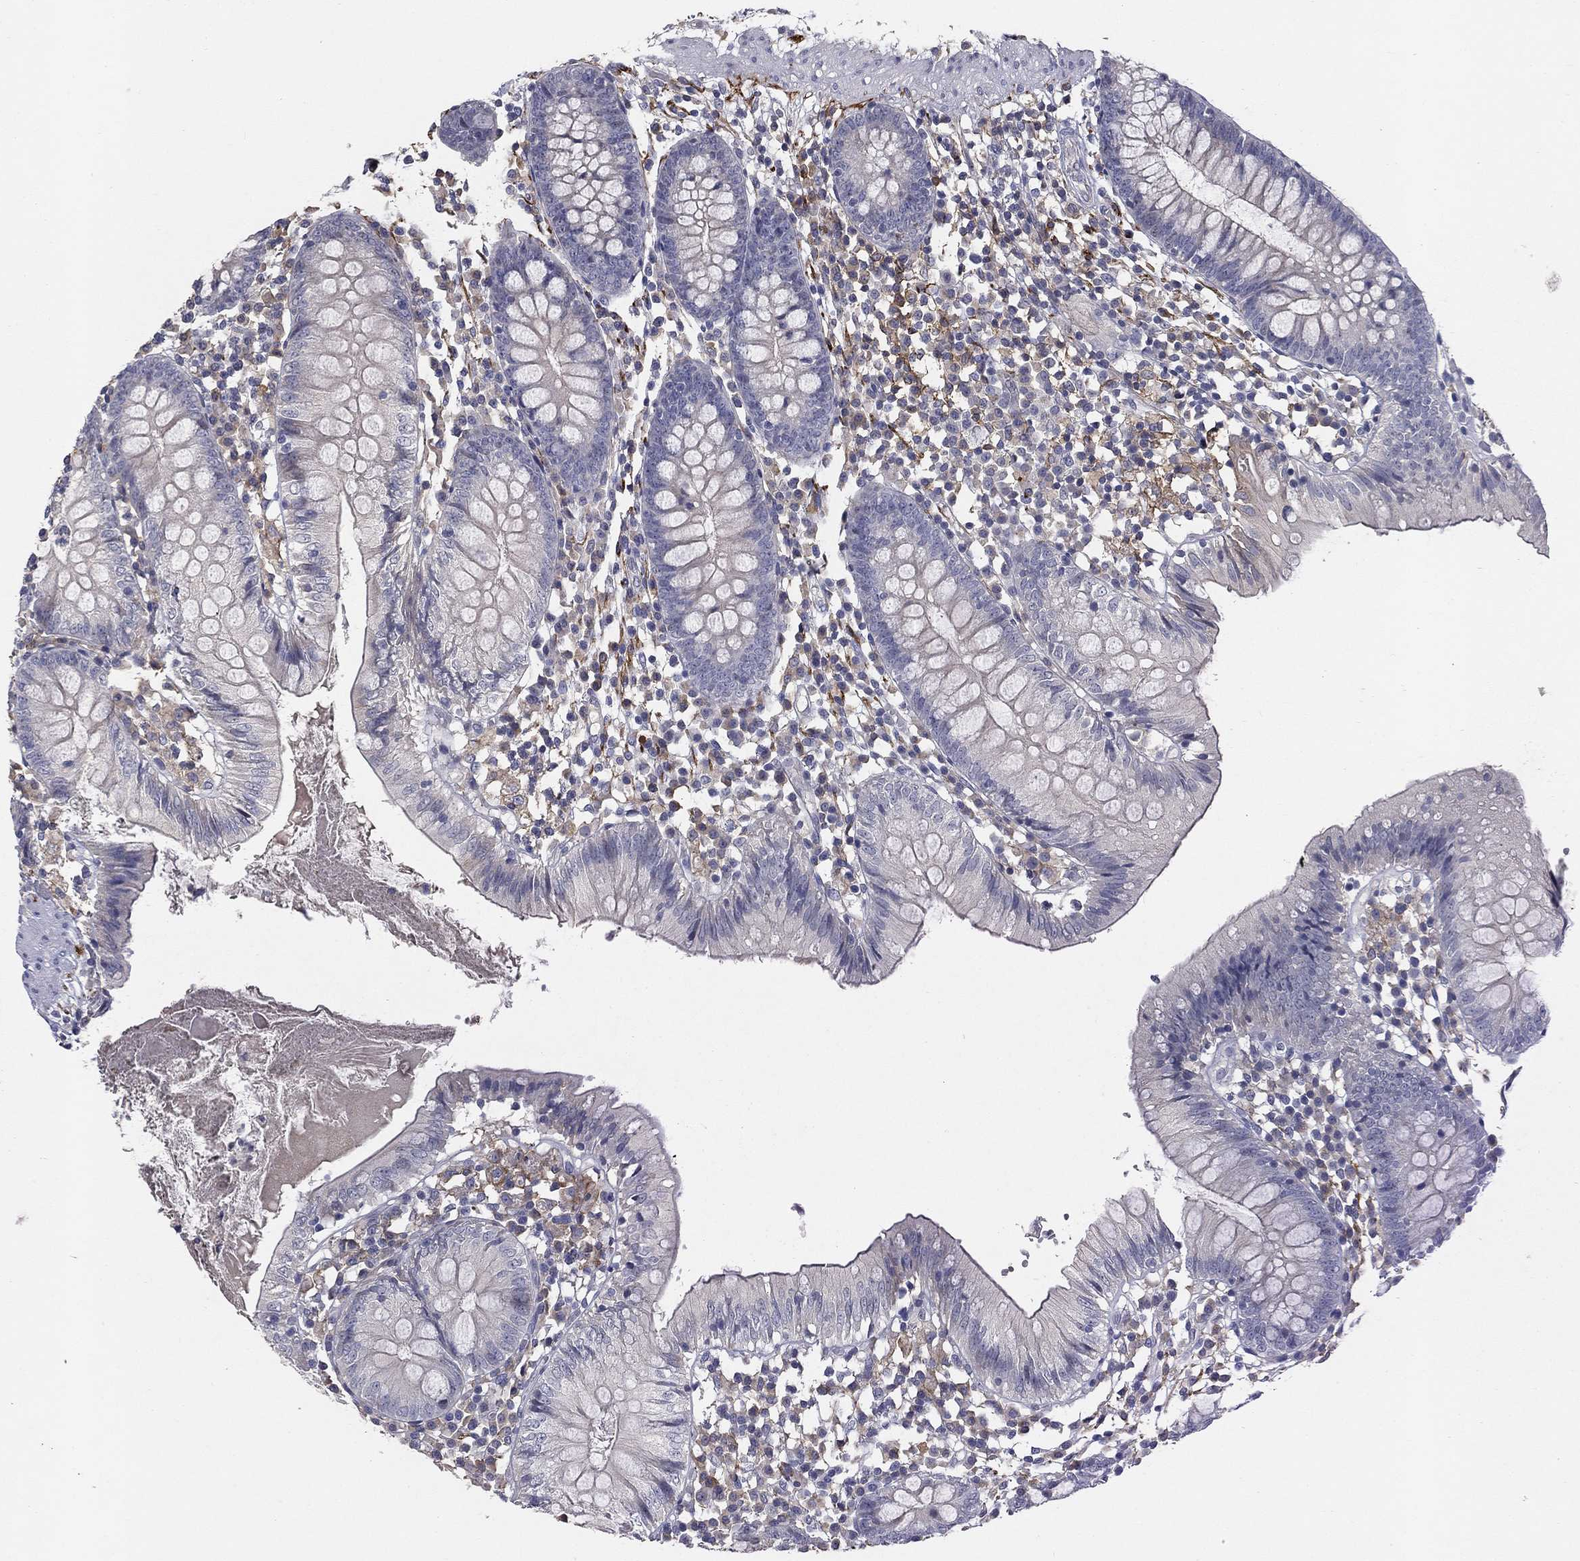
{"staining": {"intensity": "negative", "quantity": "none", "location": "none"}, "tissue": "colon", "cell_type": "Endothelial cells", "image_type": "normal", "snomed": [{"axis": "morphology", "description": "Normal tissue, NOS"}, {"axis": "topography", "description": "Rectum"}], "caption": "High magnification brightfield microscopy of unremarkable colon stained with DAB (3,3'-diaminobenzidine) (brown) and counterstained with hematoxylin (blue): endothelial cells show no significant positivity. (DAB immunohistochemistry visualized using brightfield microscopy, high magnification).", "gene": "CD274", "patient": {"sex": "male", "age": 70}}